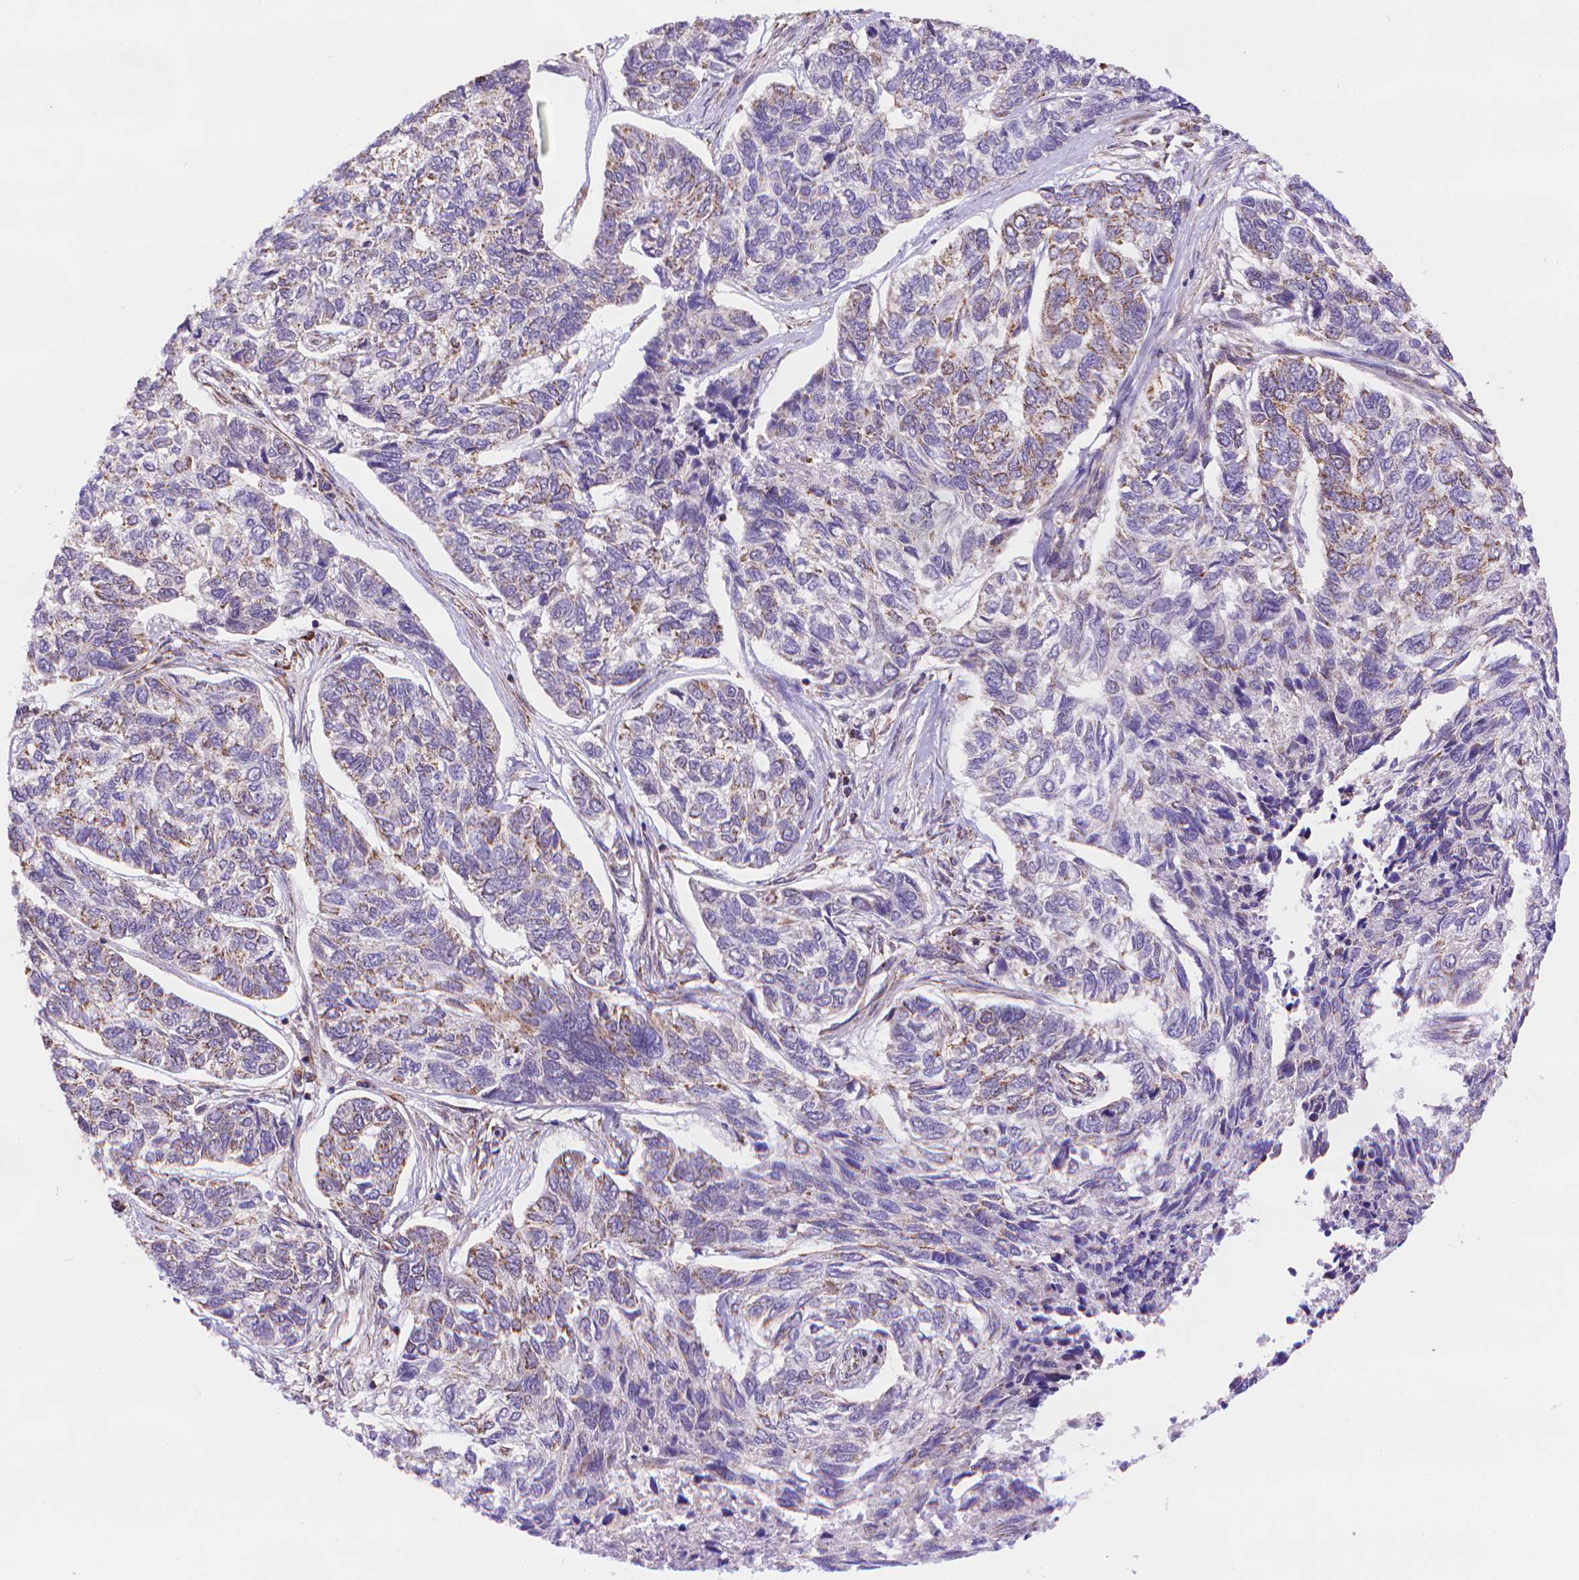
{"staining": {"intensity": "weak", "quantity": "25%-75%", "location": "cytoplasmic/membranous"}, "tissue": "skin cancer", "cell_type": "Tumor cells", "image_type": "cancer", "snomed": [{"axis": "morphology", "description": "Basal cell carcinoma"}, {"axis": "topography", "description": "Skin"}], "caption": "Skin cancer stained with DAB (3,3'-diaminobenzidine) IHC displays low levels of weak cytoplasmic/membranous expression in about 25%-75% of tumor cells.", "gene": "CYYR1", "patient": {"sex": "female", "age": 65}}